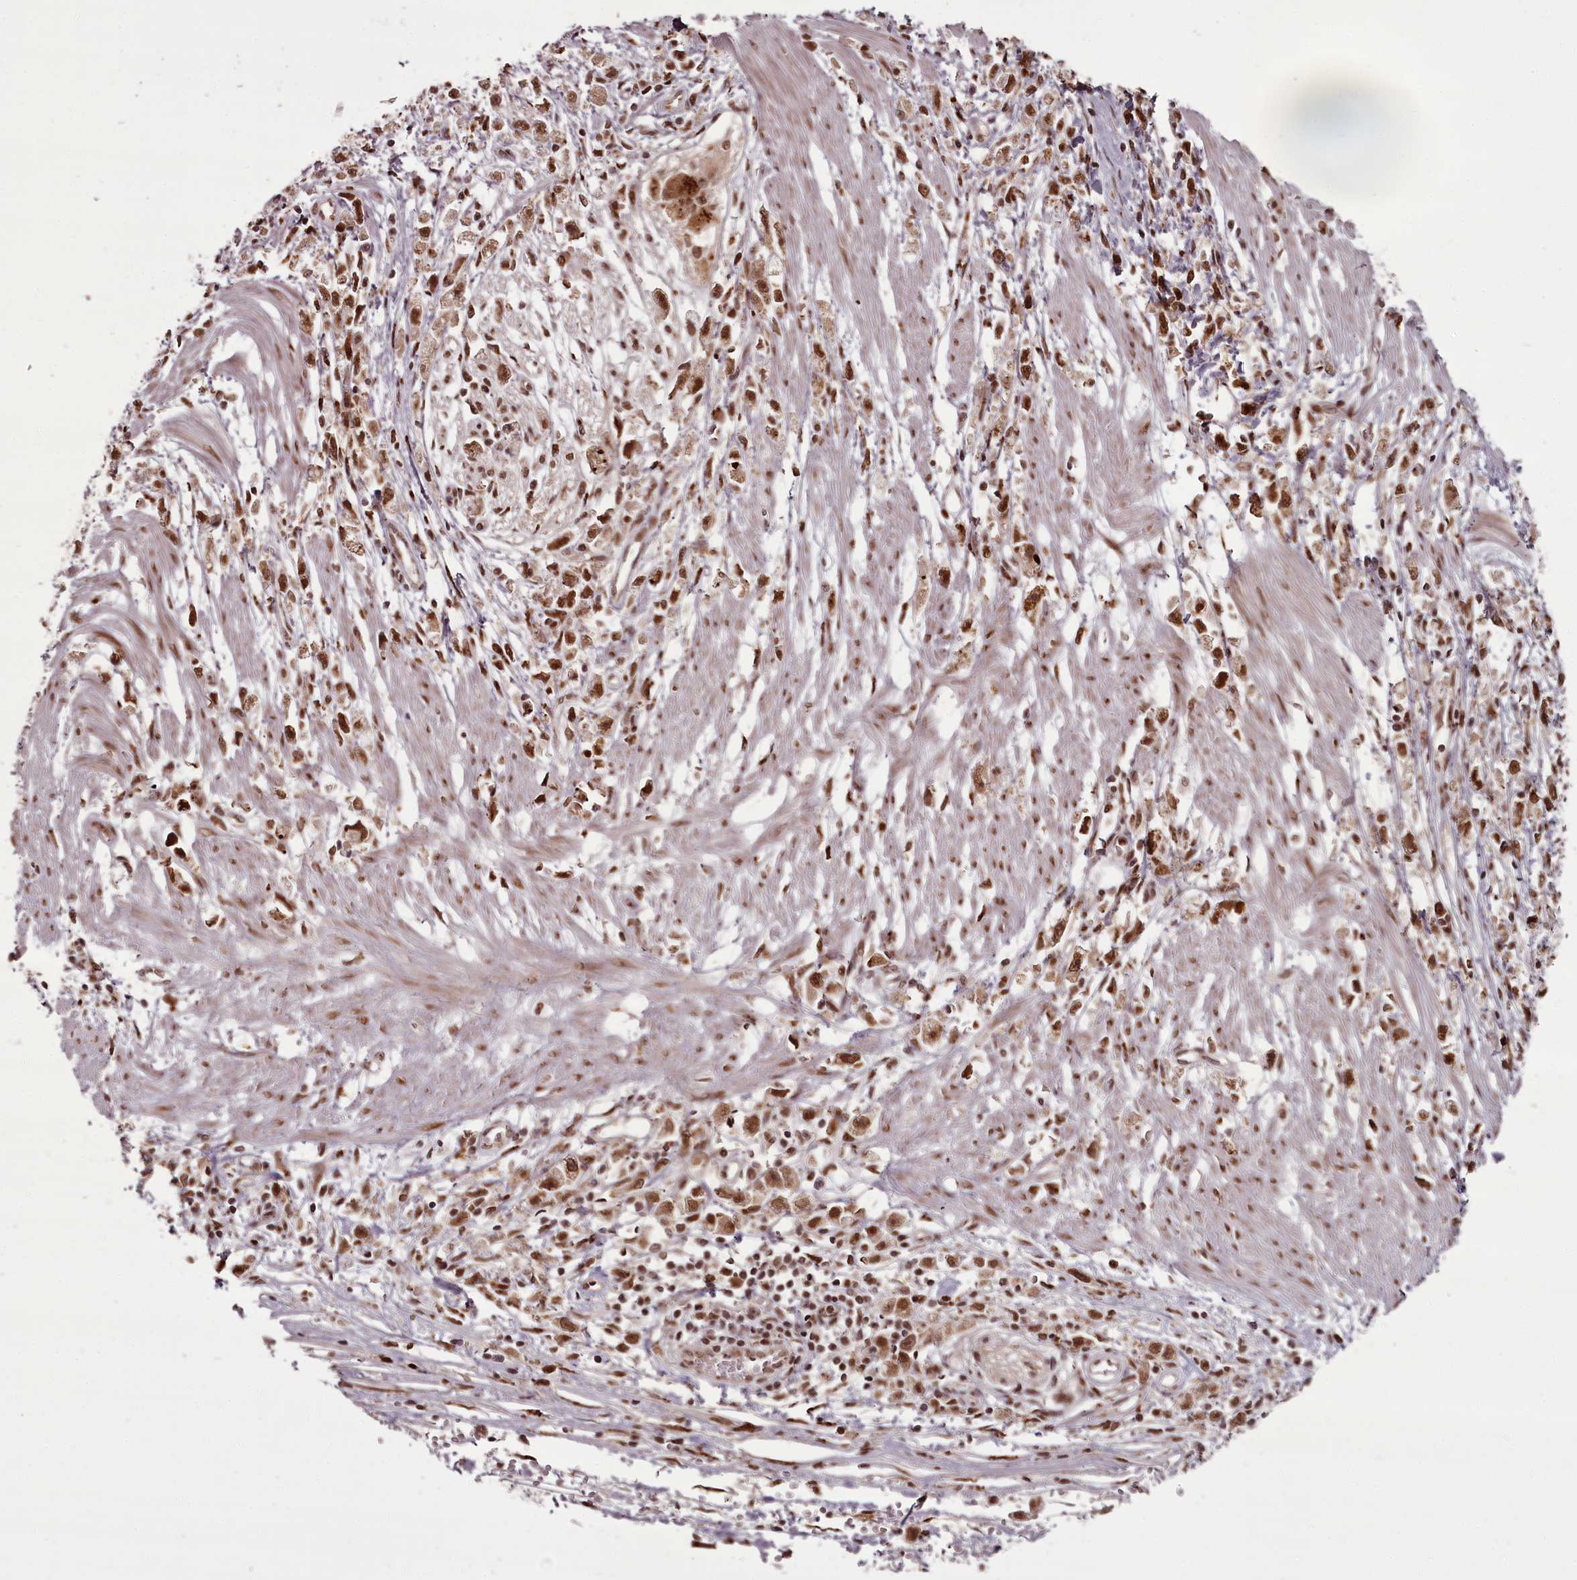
{"staining": {"intensity": "moderate", "quantity": ">75%", "location": "nuclear"}, "tissue": "stomach cancer", "cell_type": "Tumor cells", "image_type": "cancer", "snomed": [{"axis": "morphology", "description": "Adenocarcinoma, NOS"}, {"axis": "topography", "description": "Stomach"}], "caption": "A micrograph of stomach adenocarcinoma stained for a protein exhibits moderate nuclear brown staining in tumor cells.", "gene": "CEP83", "patient": {"sex": "female", "age": 59}}